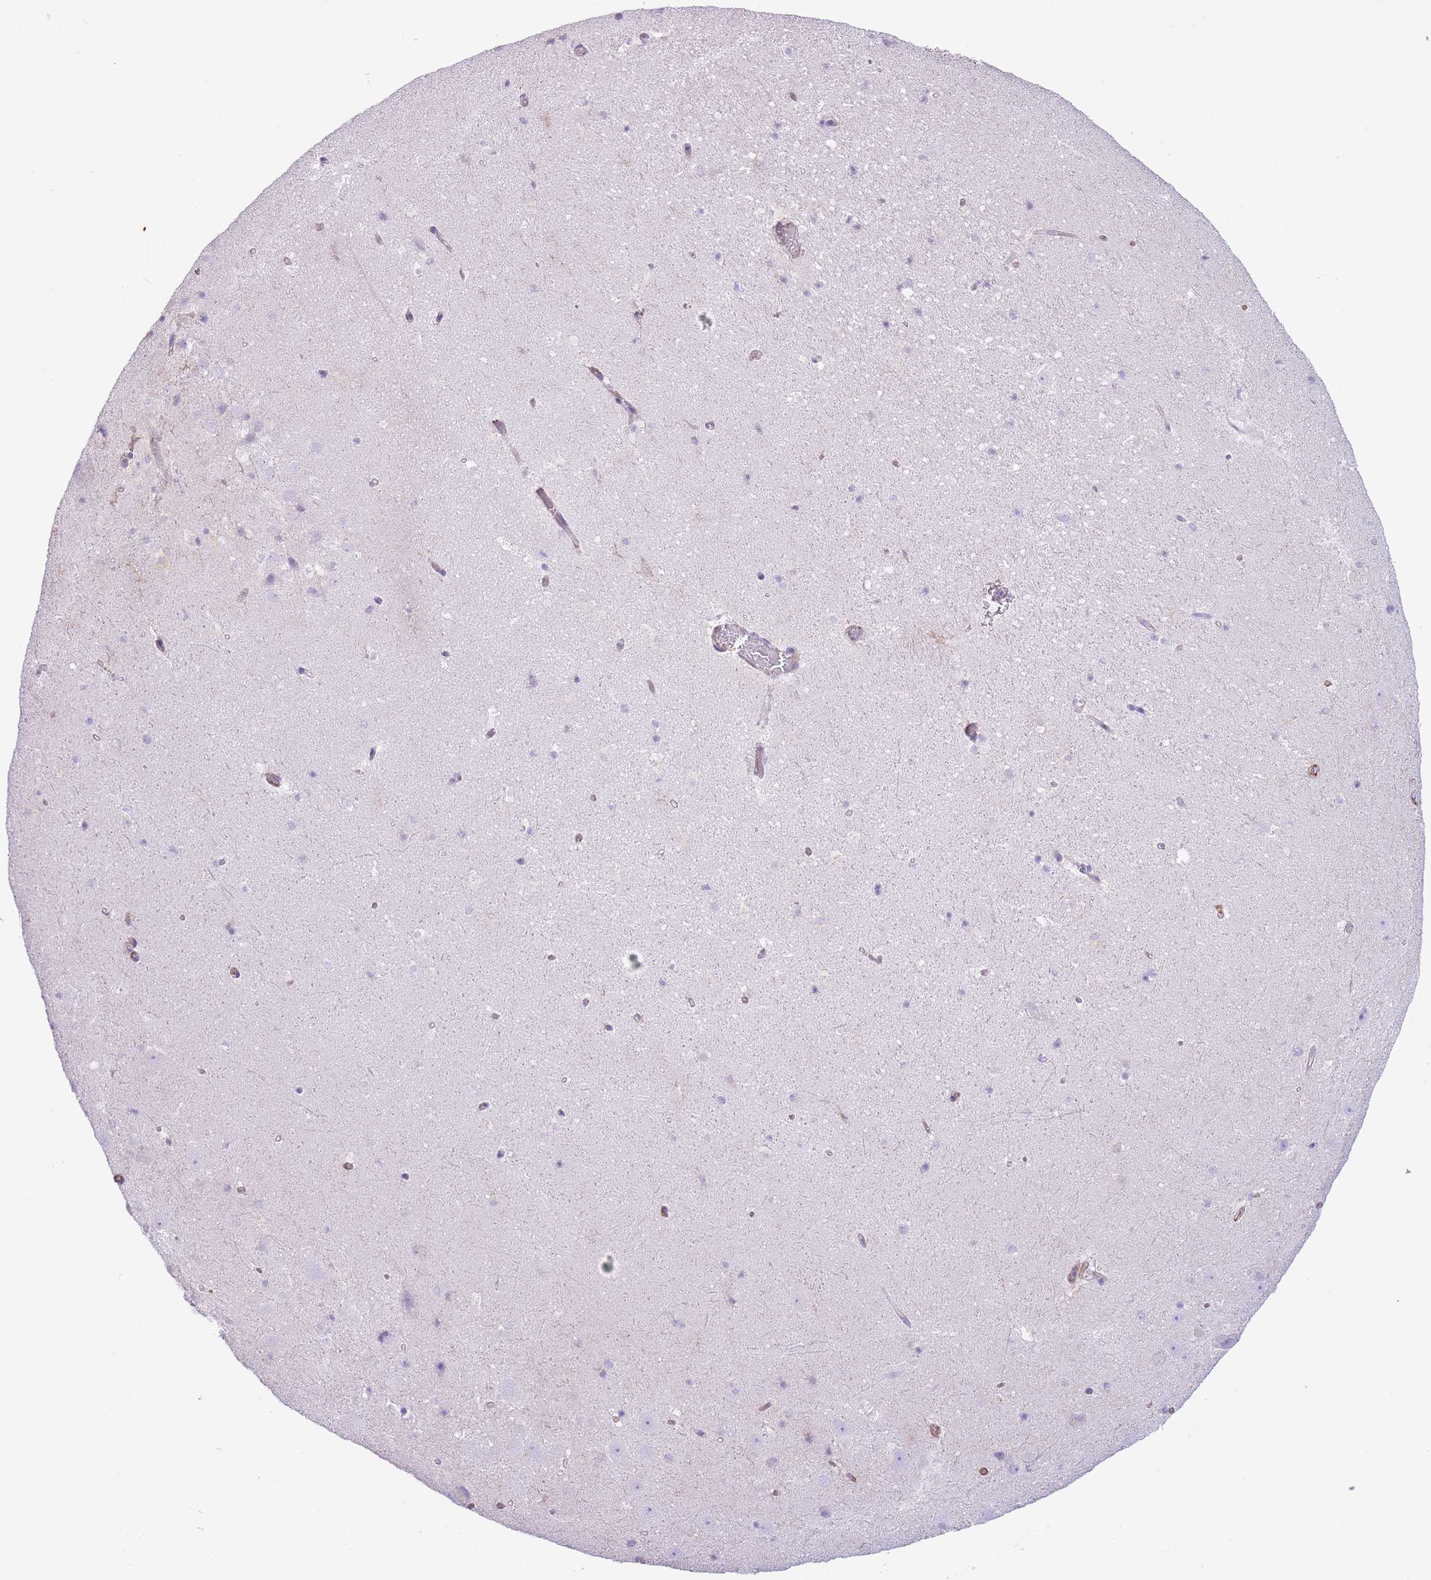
{"staining": {"intensity": "negative", "quantity": "none", "location": "none"}, "tissue": "hippocampus", "cell_type": "Glial cells", "image_type": "normal", "snomed": [{"axis": "morphology", "description": "Normal tissue, NOS"}, {"axis": "topography", "description": "Hippocampus"}], "caption": "High magnification brightfield microscopy of normal hippocampus stained with DAB (3,3'-diaminobenzidine) (brown) and counterstained with hematoxylin (blue): glial cells show no significant expression. Nuclei are stained in blue.", "gene": "ATP5MF", "patient": {"sex": "male", "age": 37}}